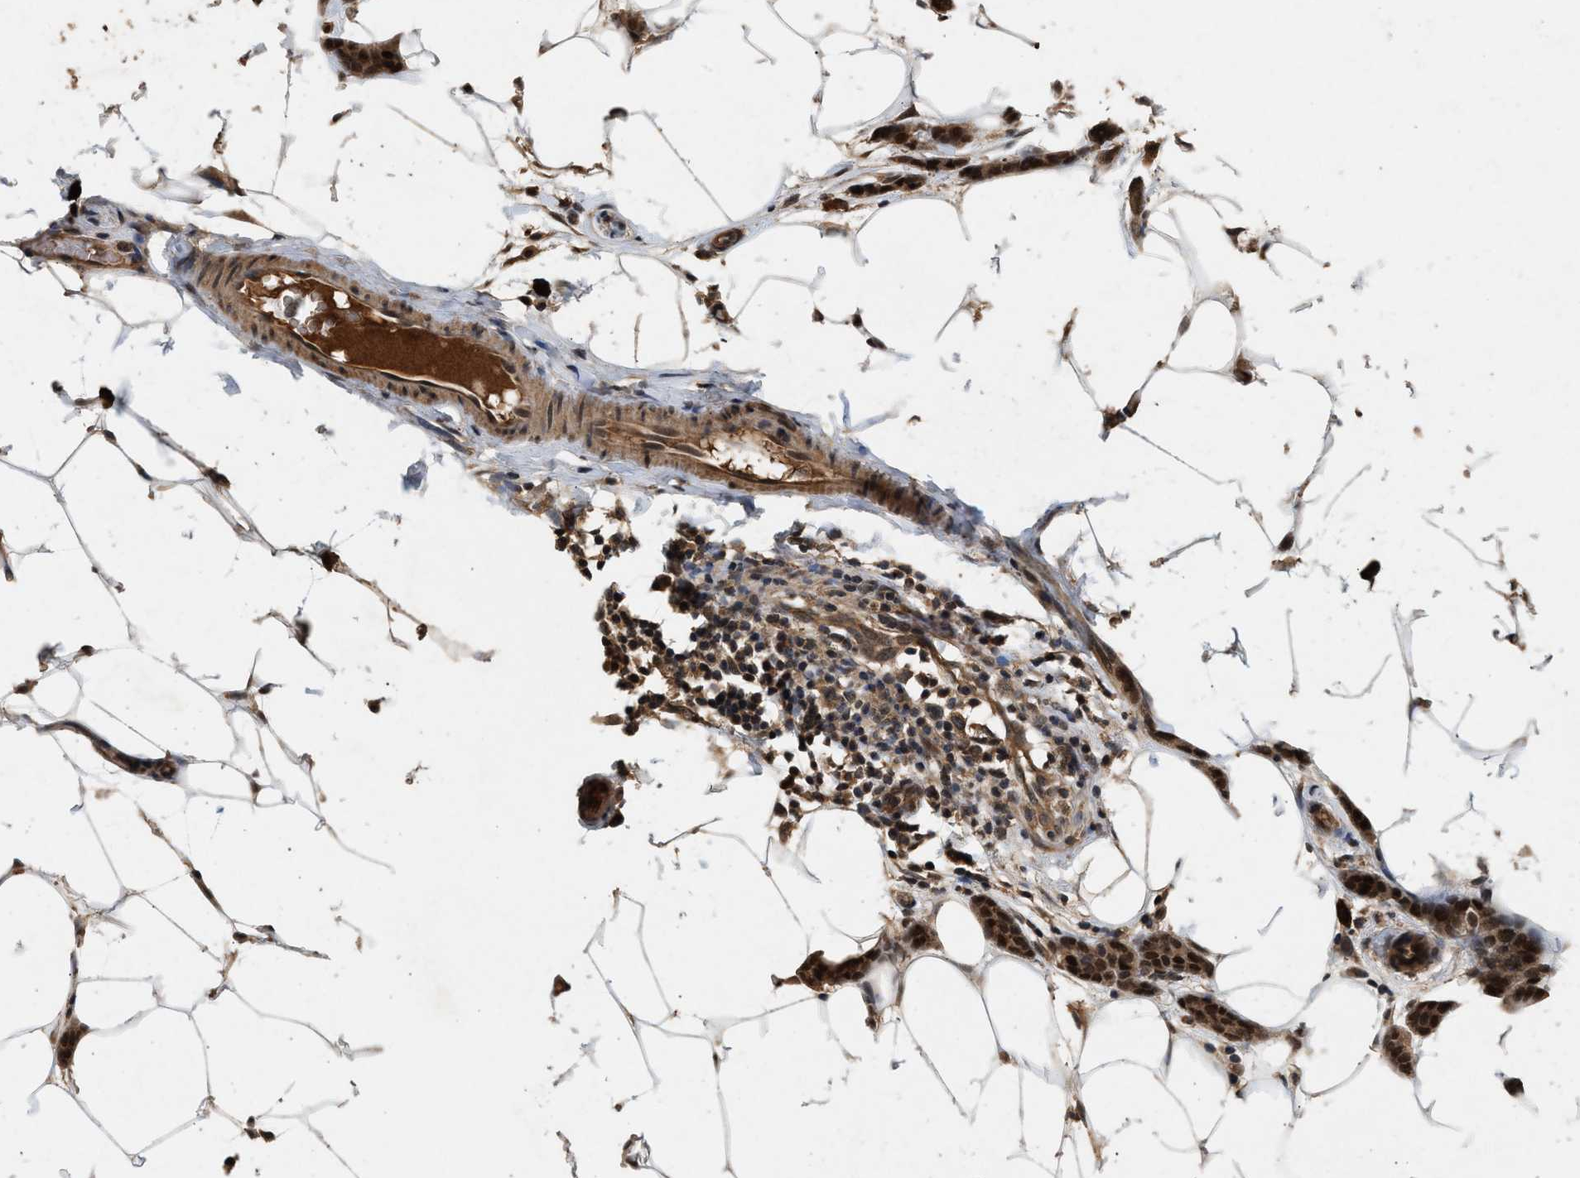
{"staining": {"intensity": "strong", "quantity": ">75%", "location": "cytoplasmic/membranous,nuclear"}, "tissue": "breast cancer", "cell_type": "Tumor cells", "image_type": "cancer", "snomed": [{"axis": "morphology", "description": "Lobular carcinoma"}, {"axis": "topography", "description": "Skin"}, {"axis": "topography", "description": "Breast"}], "caption": "Breast lobular carcinoma stained with DAB (3,3'-diaminobenzidine) immunohistochemistry (IHC) reveals high levels of strong cytoplasmic/membranous and nuclear positivity in about >75% of tumor cells.", "gene": "RUSC2", "patient": {"sex": "female", "age": 46}}